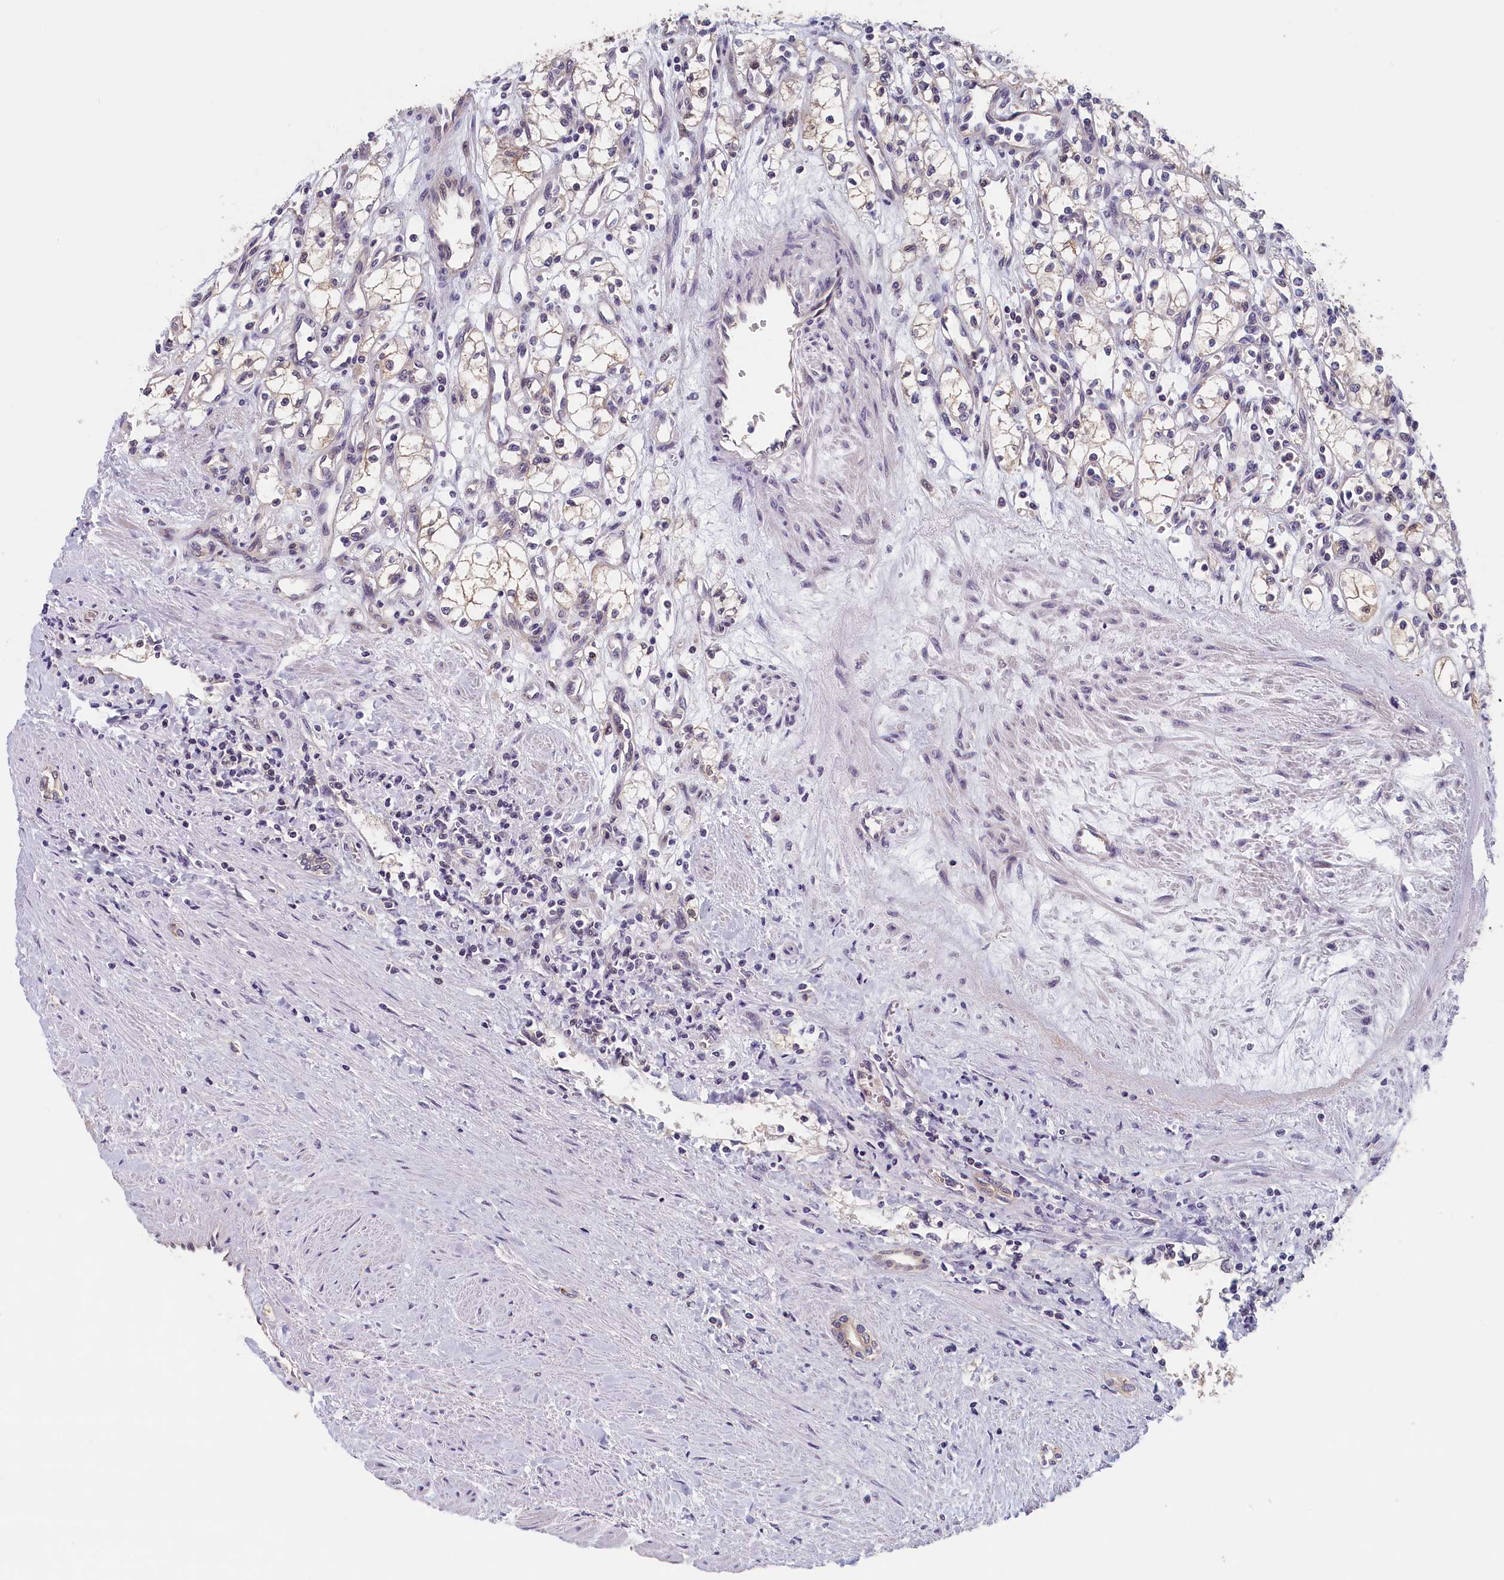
{"staining": {"intensity": "negative", "quantity": "none", "location": "none"}, "tissue": "renal cancer", "cell_type": "Tumor cells", "image_type": "cancer", "snomed": [{"axis": "morphology", "description": "Adenocarcinoma, NOS"}, {"axis": "topography", "description": "Kidney"}], "caption": "The IHC image has no significant staining in tumor cells of renal adenocarcinoma tissue. Nuclei are stained in blue.", "gene": "TMEM116", "patient": {"sex": "male", "age": 59}}